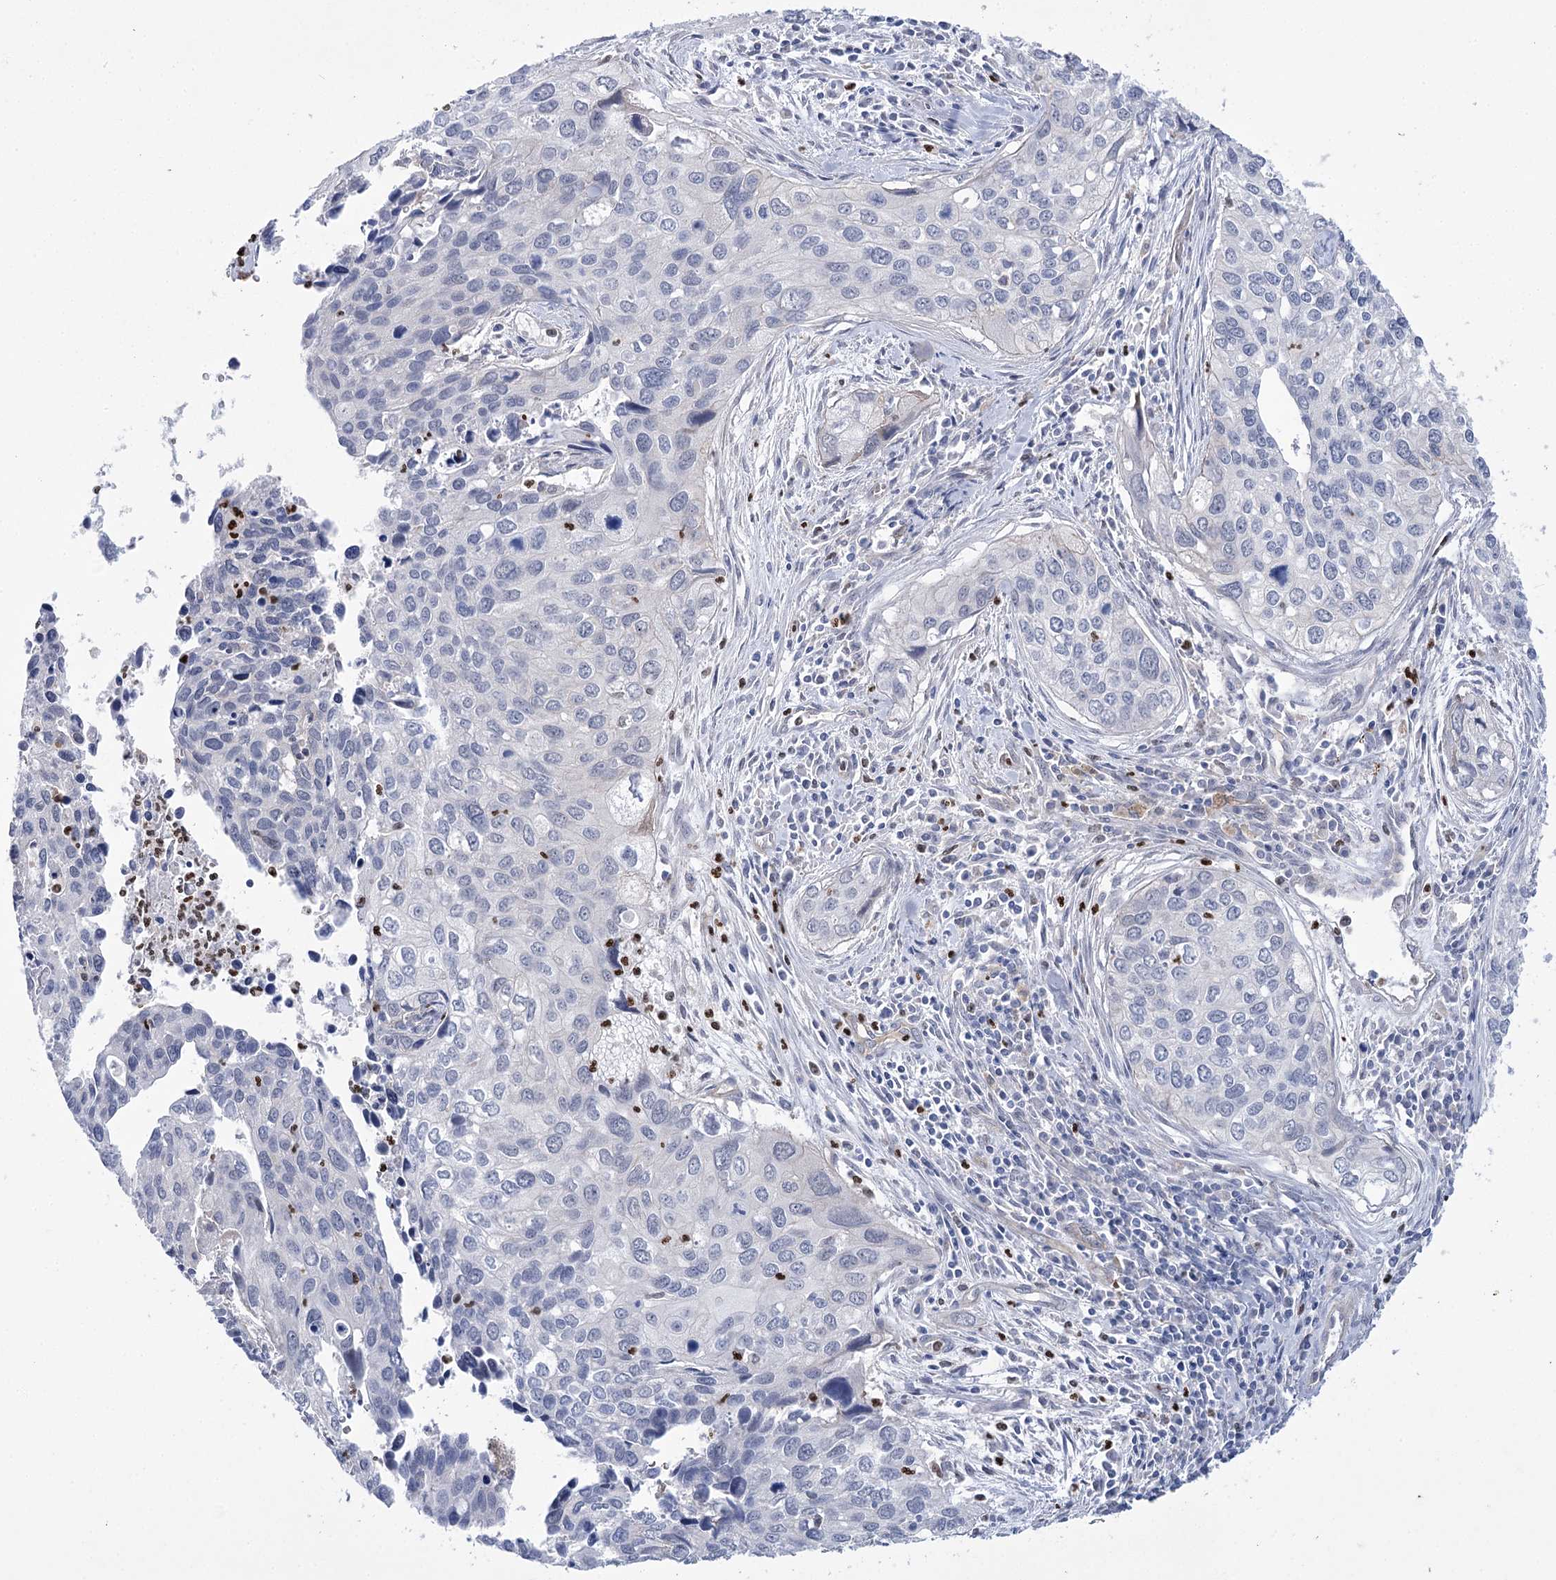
{"staining": {"intensity": "negative", "quantity": "none", "location": "none"}, "tissue": "cervical cancer", "cell_type": "Tumor cells", "image_type": "cancer", "snomed": [{"axis": "morphology", "description": "Squamous cell carcinoma, NOS"}, {"axis": "topography", "description": "Cervix"}], "caption": "Immunohistochemistry (IHC) of squamous cell carcinoma (cervical) reveals no staining in tumor cells. (Brightfield microscopy of DAB (3,3'-diaminobenzidine) immunohistochemistry at high magnification).", "gene": "THAP6", "patient": {"sex": "female", "age": 55}}